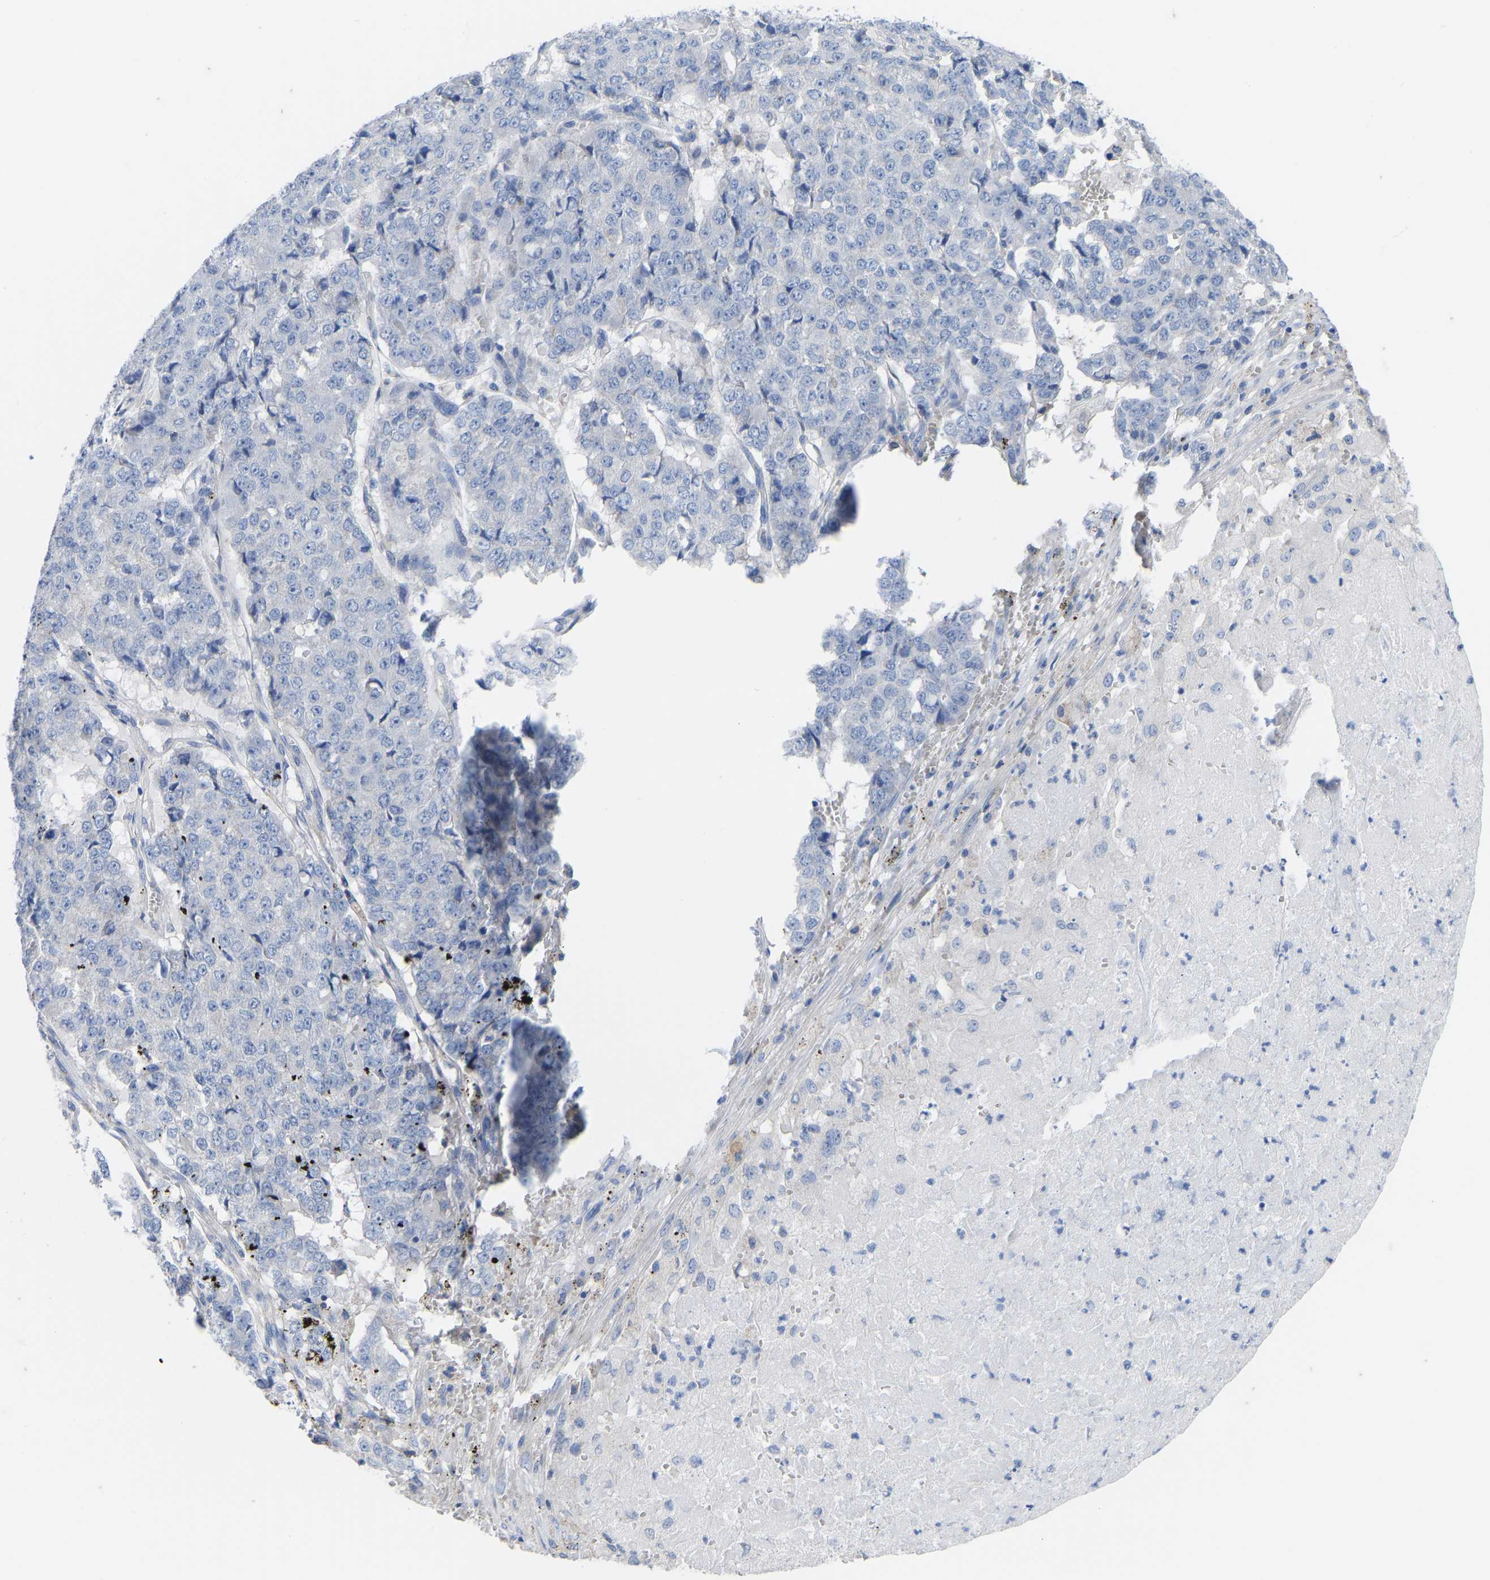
{"staining": {"intensity": "weak", "quantity": "<25%", "location": "cytoplasmic/membranous"}, "tissue": "pancreatic cancer", "cell_type": "Tumor cells", "image_type": "cancer", "snomed": [{"axis": "morphology", "description": "Adenocarcinoma, NOS"}, {"axis": "topography", "description": "Pancreas"}], "caption": "Immunohistochemical staining of adenocarcinoma (pancreatic) reveals no significant staining in tumor cells.", "gene": "OLIG2", "patient": {"sex": "male", "age": 50}}